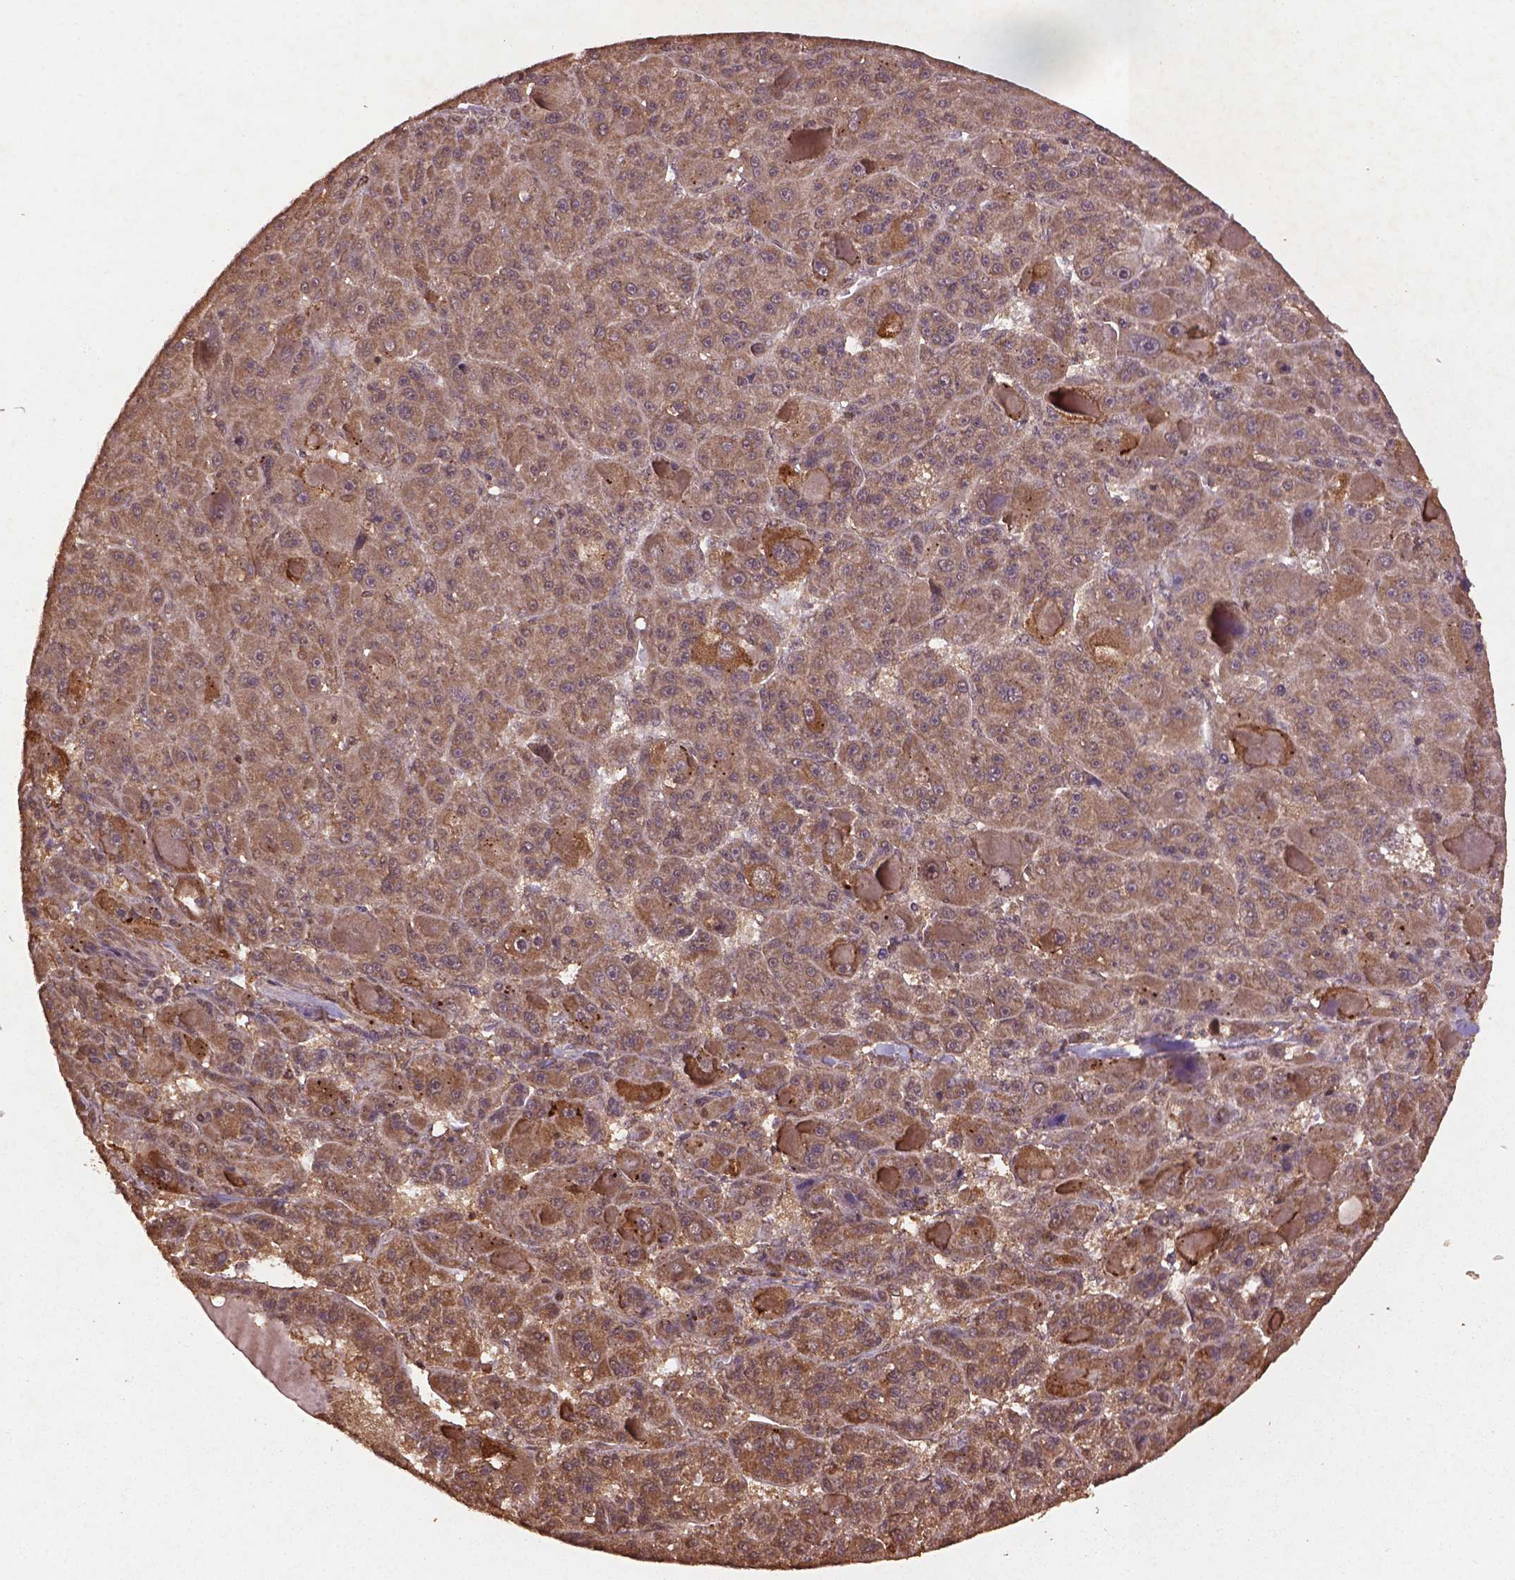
{"staining": {"intensity": "moderate", "quantity": "25%-75%", "location": "cytoplasmic/membranous"}, "tissue": "liver cancer", "cell_type": "Tumor cells", "image_type": "cancer", "snomed": [{"axis": "morphology", "description": "Carcinoma, Hepatocellular, NOS"}, {"axis": "topography", "description": "Liver"}], "caption": "Liver cancer (hepatocellular carcinoma) stained with a protein marker shows moderate staining in tumor cells.", "gene": "BABAM1", "patient": {"sex": "male", "age": 76}}